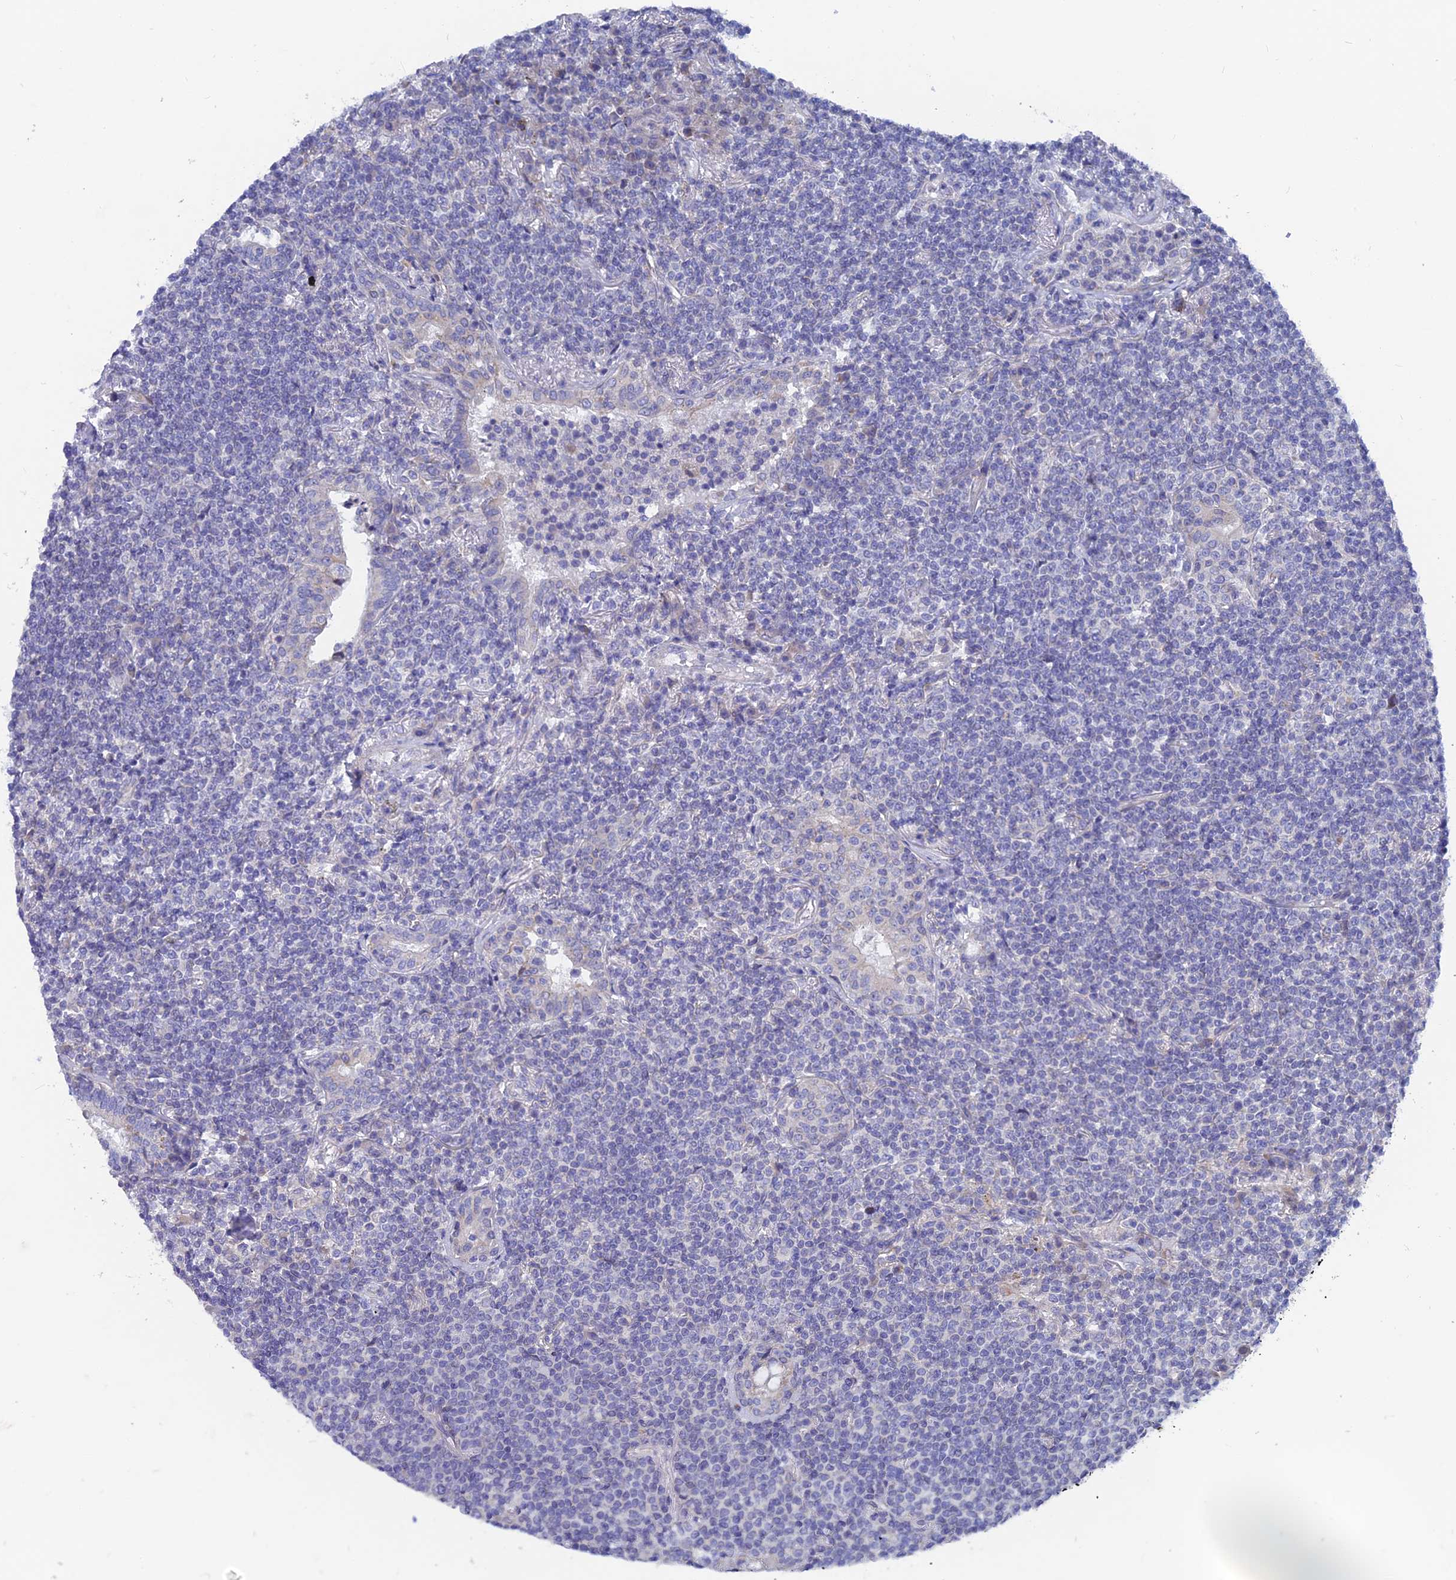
{"staining": {"intensity": "negative", "quantity": "none", "location": "none"}, "tissue": "lymphoma", "cell_type": "Tumor cells", "image_type": "cancer", "snomed": [{"axis": "morphology", "description": "Malignant lymphoma, non-Hodgkin's type, Low grade"}, {"axis": "topography", "description": "Lung"}], "caption": "DAB (3,3'-diaminobenzidine) immunohistochemical staining of malignant lymphoma, non-Hodgkin's type (low-grade) demonstrates no significant staining in tumor cells.", "gene": "AK4", "patient": {"sex": "female", "age": 71}}